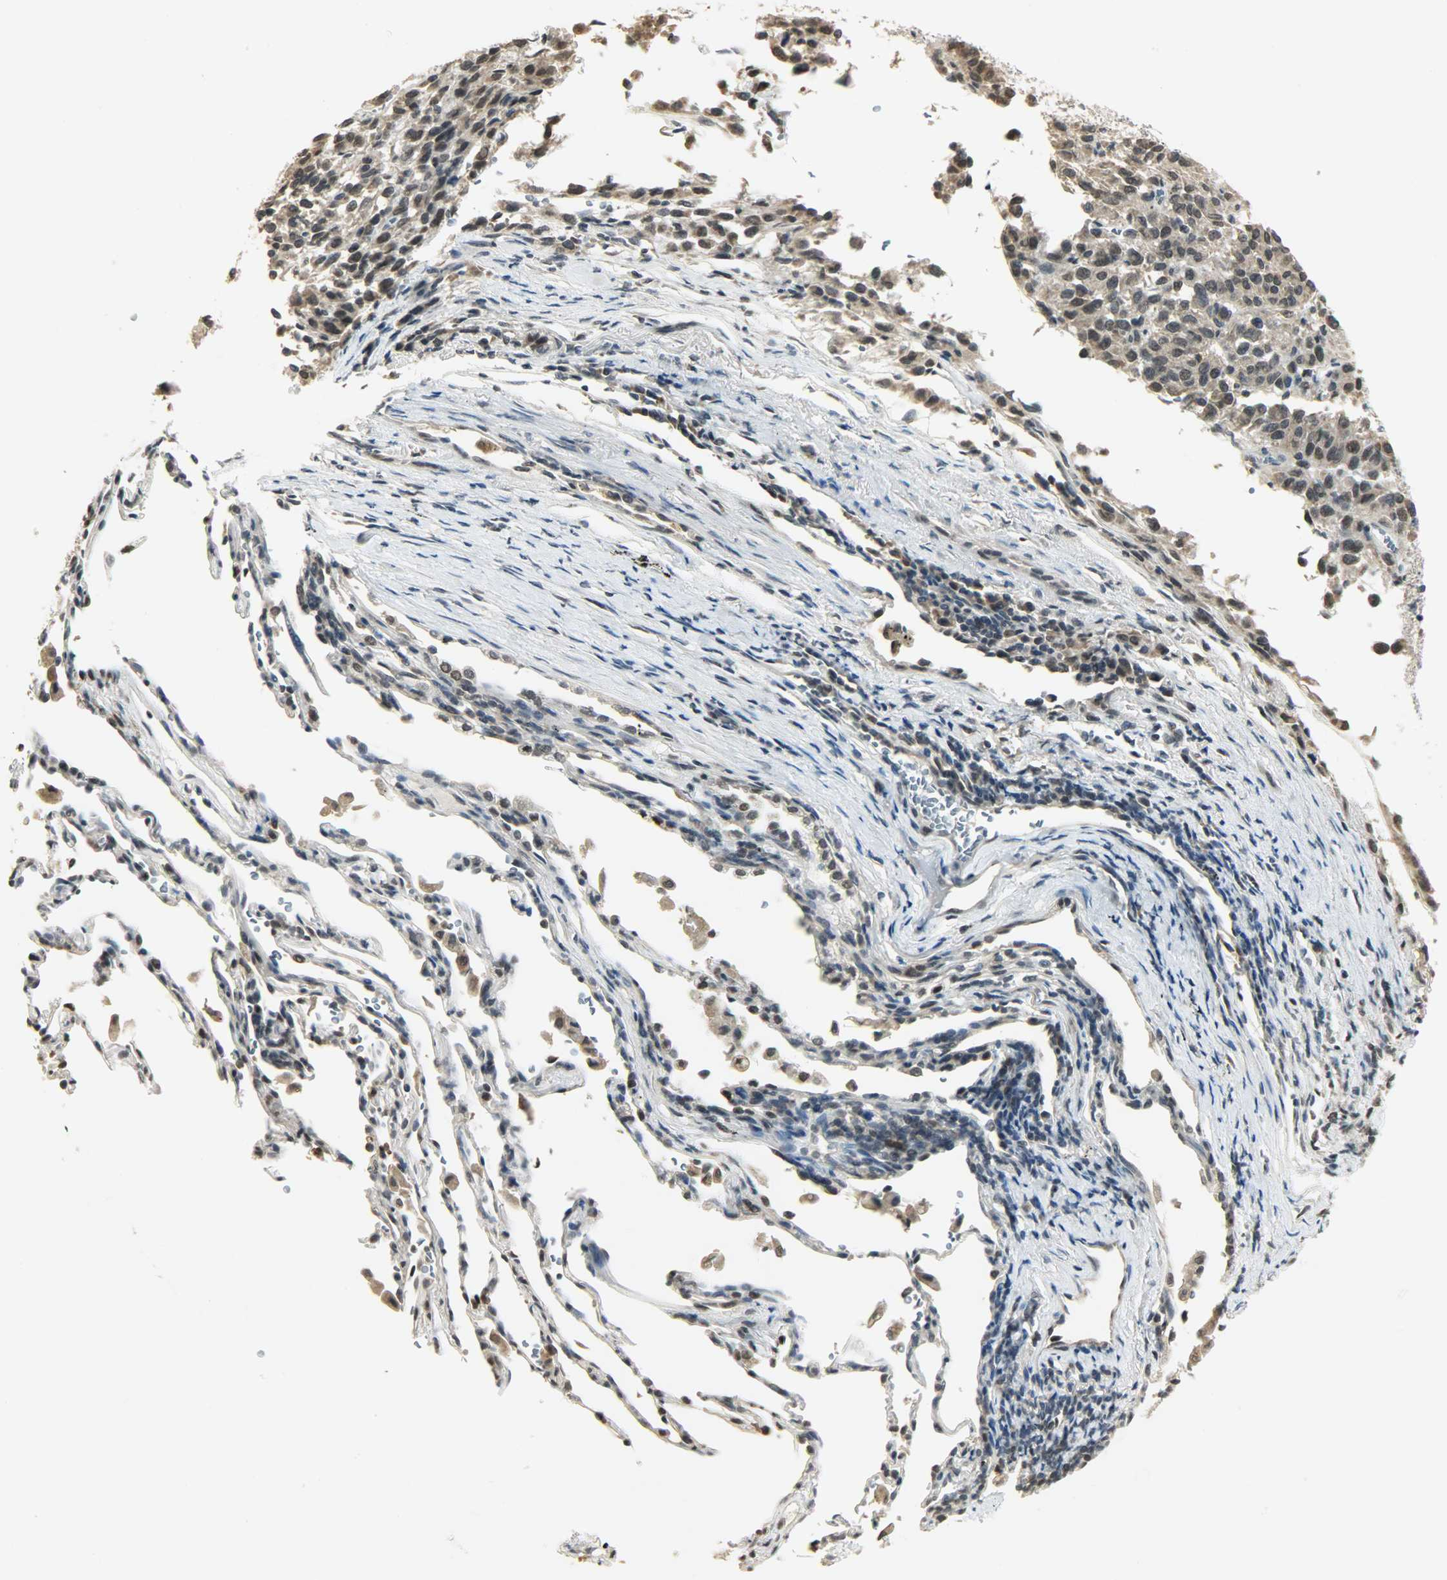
{"staining": {"intensity": "weak", "quantity": "25%-75%", "location": "cytoplasmic/membranous"}, "tissue": "melanoma", "cell_type": "Tumor cells", "image_type": "cancer", "snomed": [{"axis": "morphology", "description": "Malignant melanoma, Metastatic site"}, {"axis": "topography", "description": "Lung"}], "caption": "A brown stain labels weak cytoplasmic/membranous staining of a protein in human malignant melanoma (metastatic site) tumor cells.", "gene": "SMARCA5", "patient": {"sex": "male", "age": 64}}